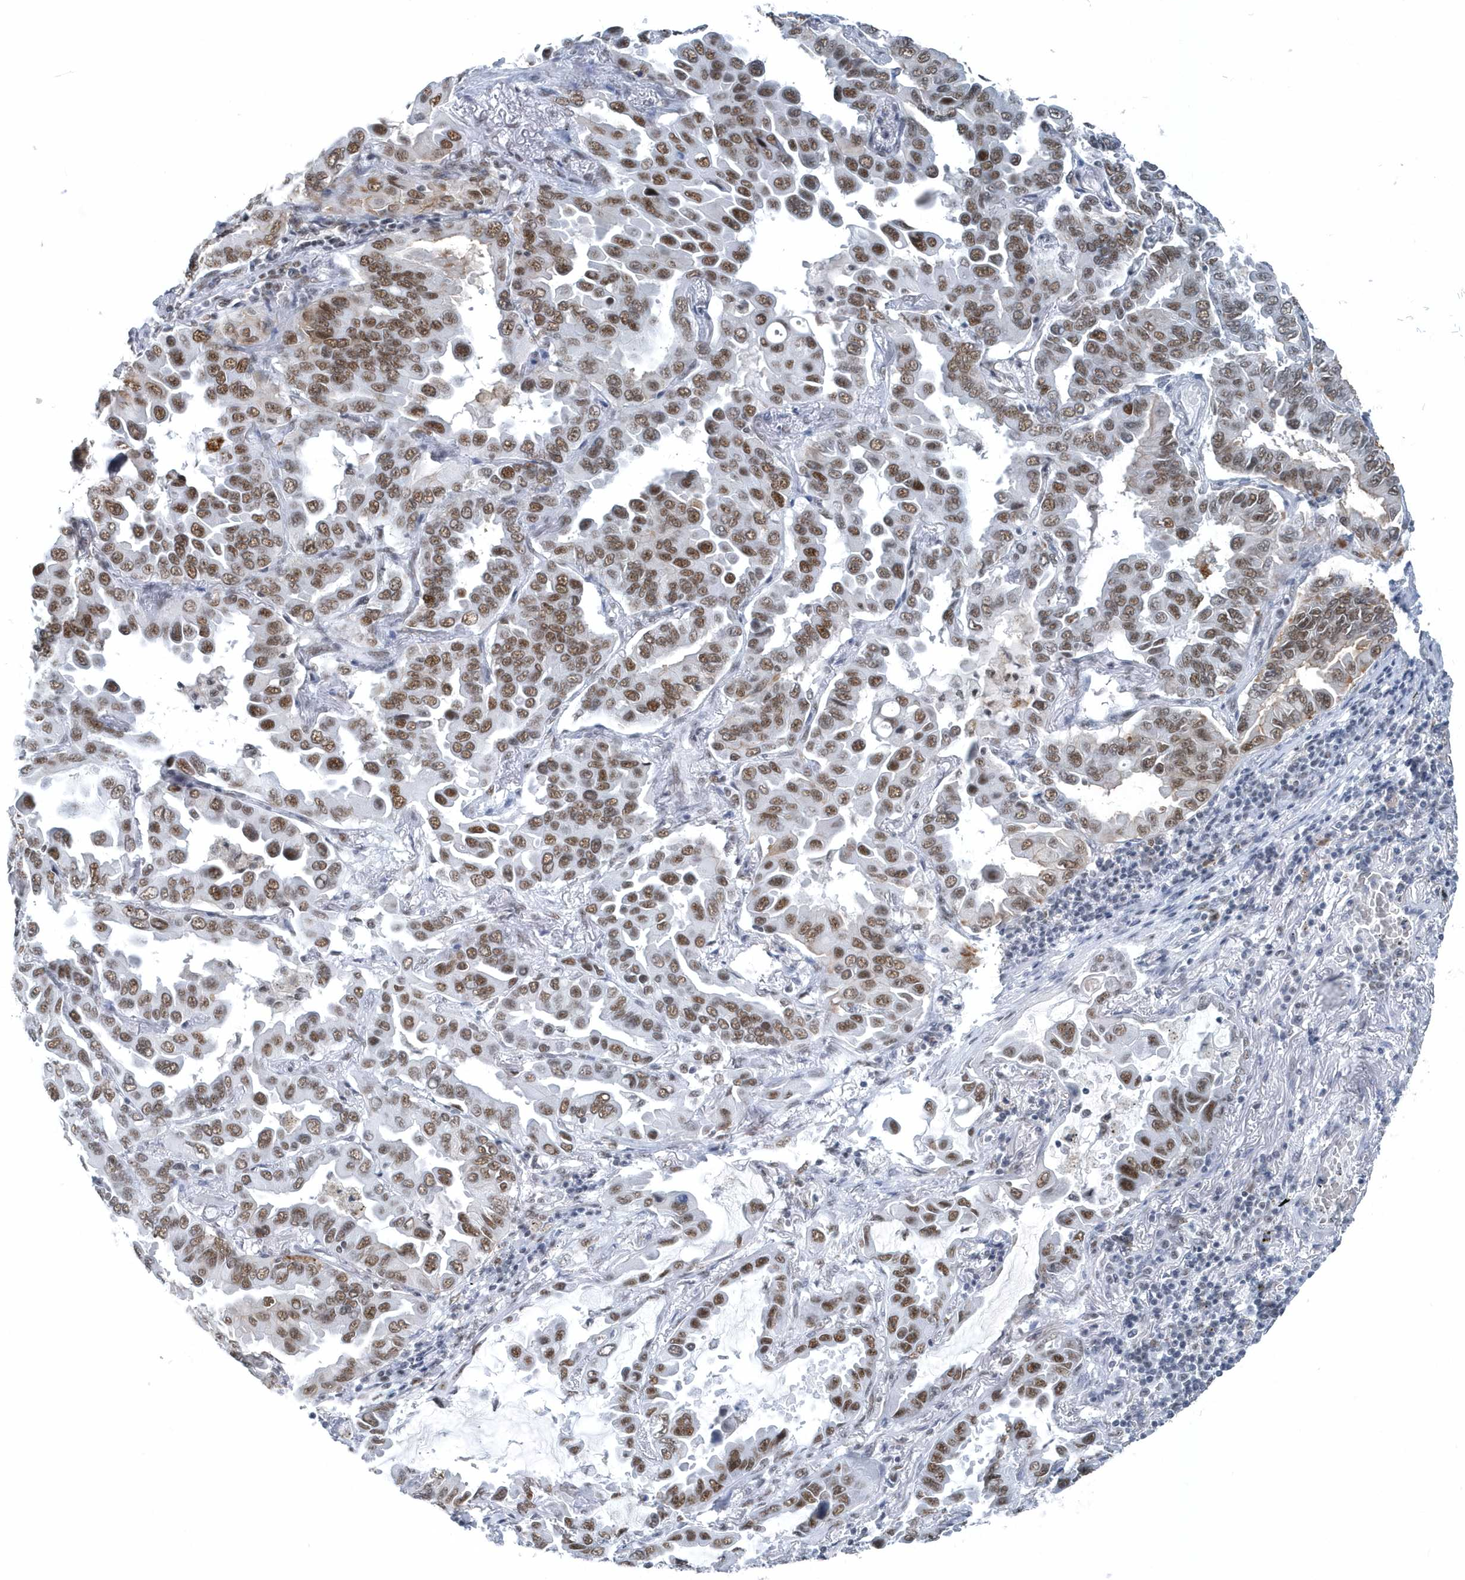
{"staining": {"intensity": "moderate", "quantity": ">75%", "location": "nuclear"}, "tissue": "lung cancer", "cell_type": "Tumor cells", "image_type": "cancer", "snomed": [{"axis": "morphology", "description": "Adenocarcinoma, NOS"}, {"axis": "topography", "description": "Lung"}], "caption": "Protein staining of lung adenocarcinoma tissue reveals moderate nuclear expression in about >75% of tumor cells.", "gene": "FIP1L1", "patient": {"sex": "male", "age": 64}}